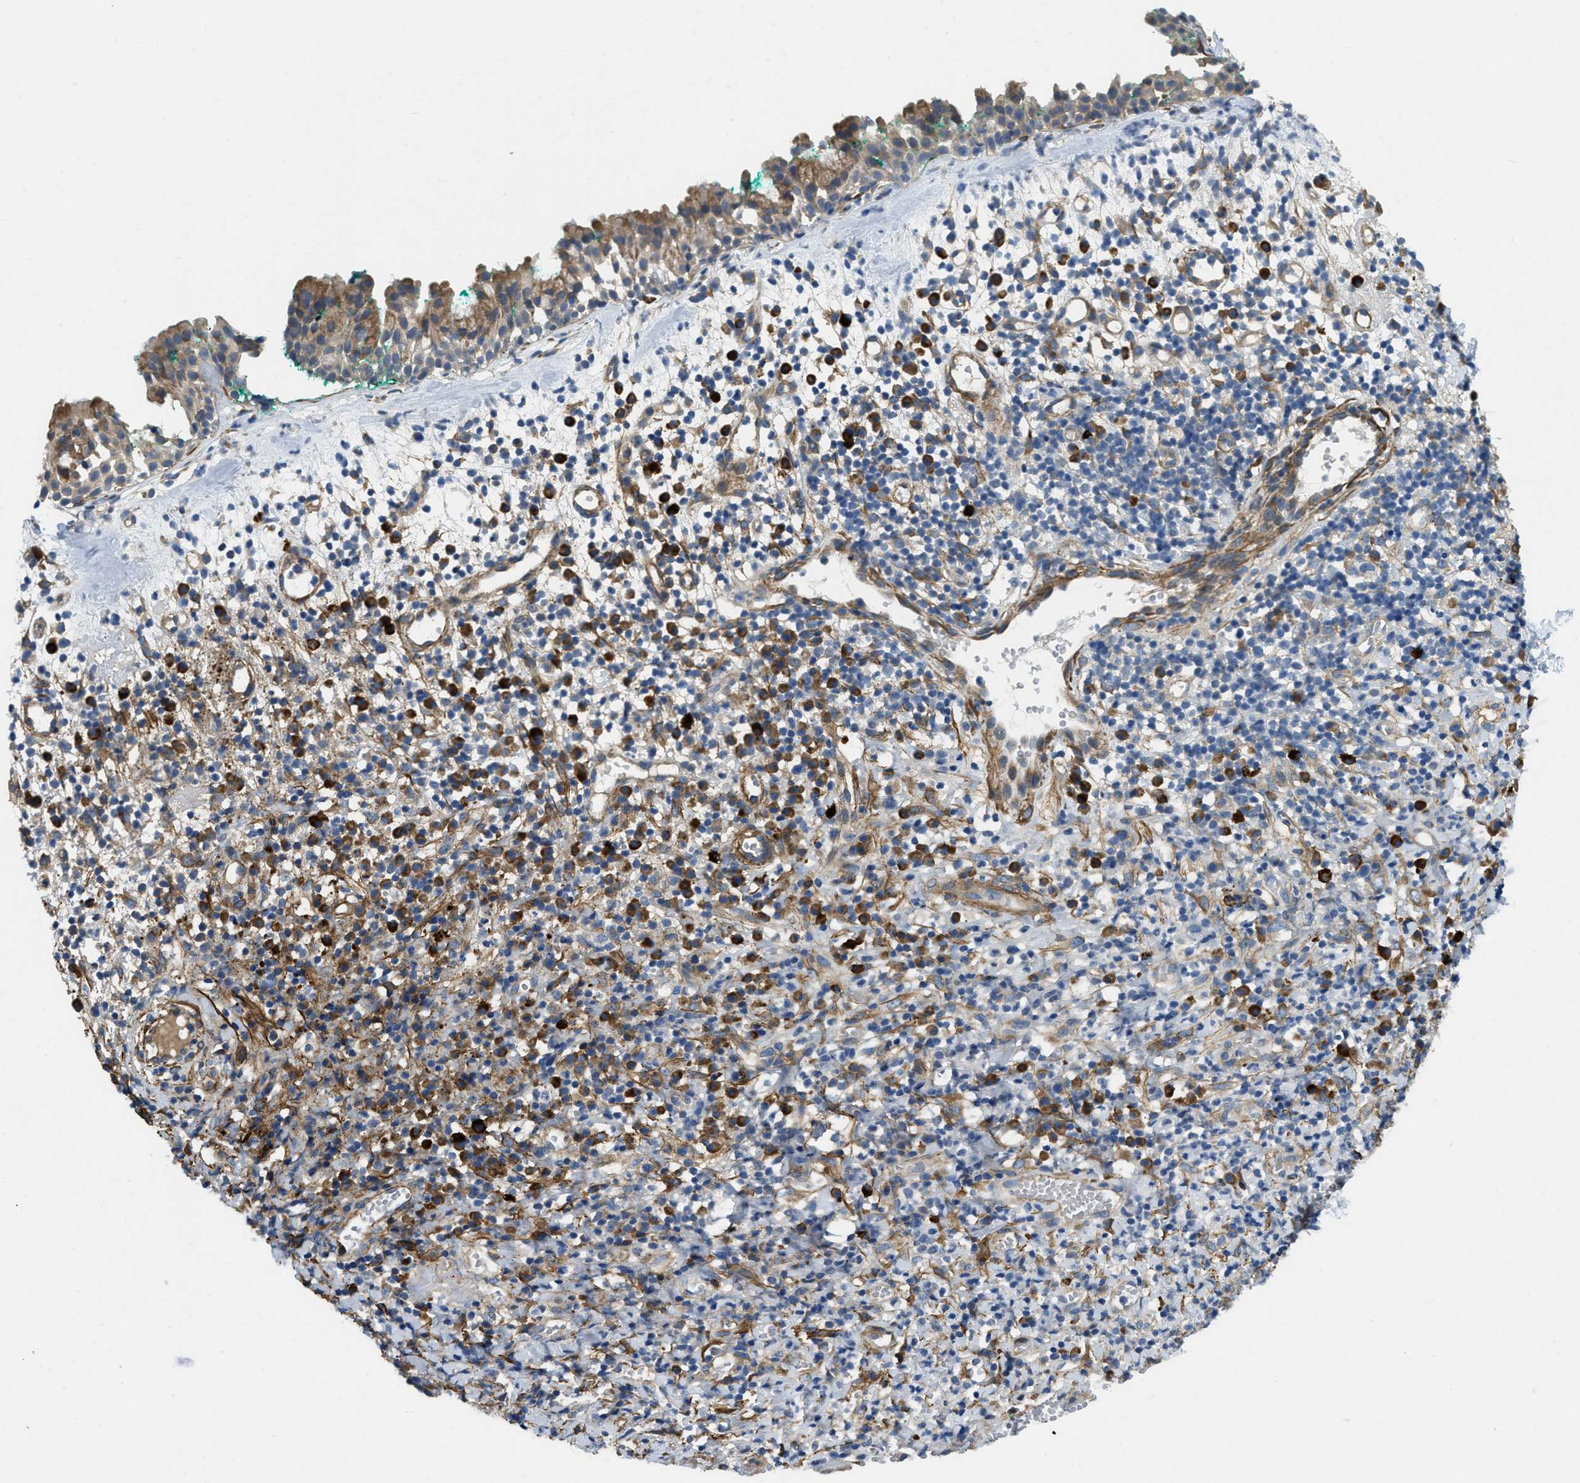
{"staining": {"intensity": "moderate", "quantity": "25%-75%", "location": "cytoplasmic/membranous"}, "tissue": "nasopharynx", "cell_type": "Respiratory epithelial cells", "image_type": "normal", "snomed": [{"axis": "morphology", "description": "Normal tissue, NOS"}, {"axis": "morphology", "description": "Basal cell carcinoma"}, {"axis": "topography", "description": "Cartilage tissue"}, {"axis": "topography", "description": "Nasopharynx"}, {"axis": "topography", "description": "Oral tissue"}], "caption": "Immunohistochemical staining of benign human nasopharynx displays 25%-75% levels of moderate cytoplasmic/membranous protein staining in approximately 25%-75% of respiratory epithelial cells. The staining is performed using DAB brown chromogen to label protein expression. The nuclei are counter-stained blue using hematoxylin.", "gene": "BMPR1A", "patient": {"sex": "female", "age": 77}}